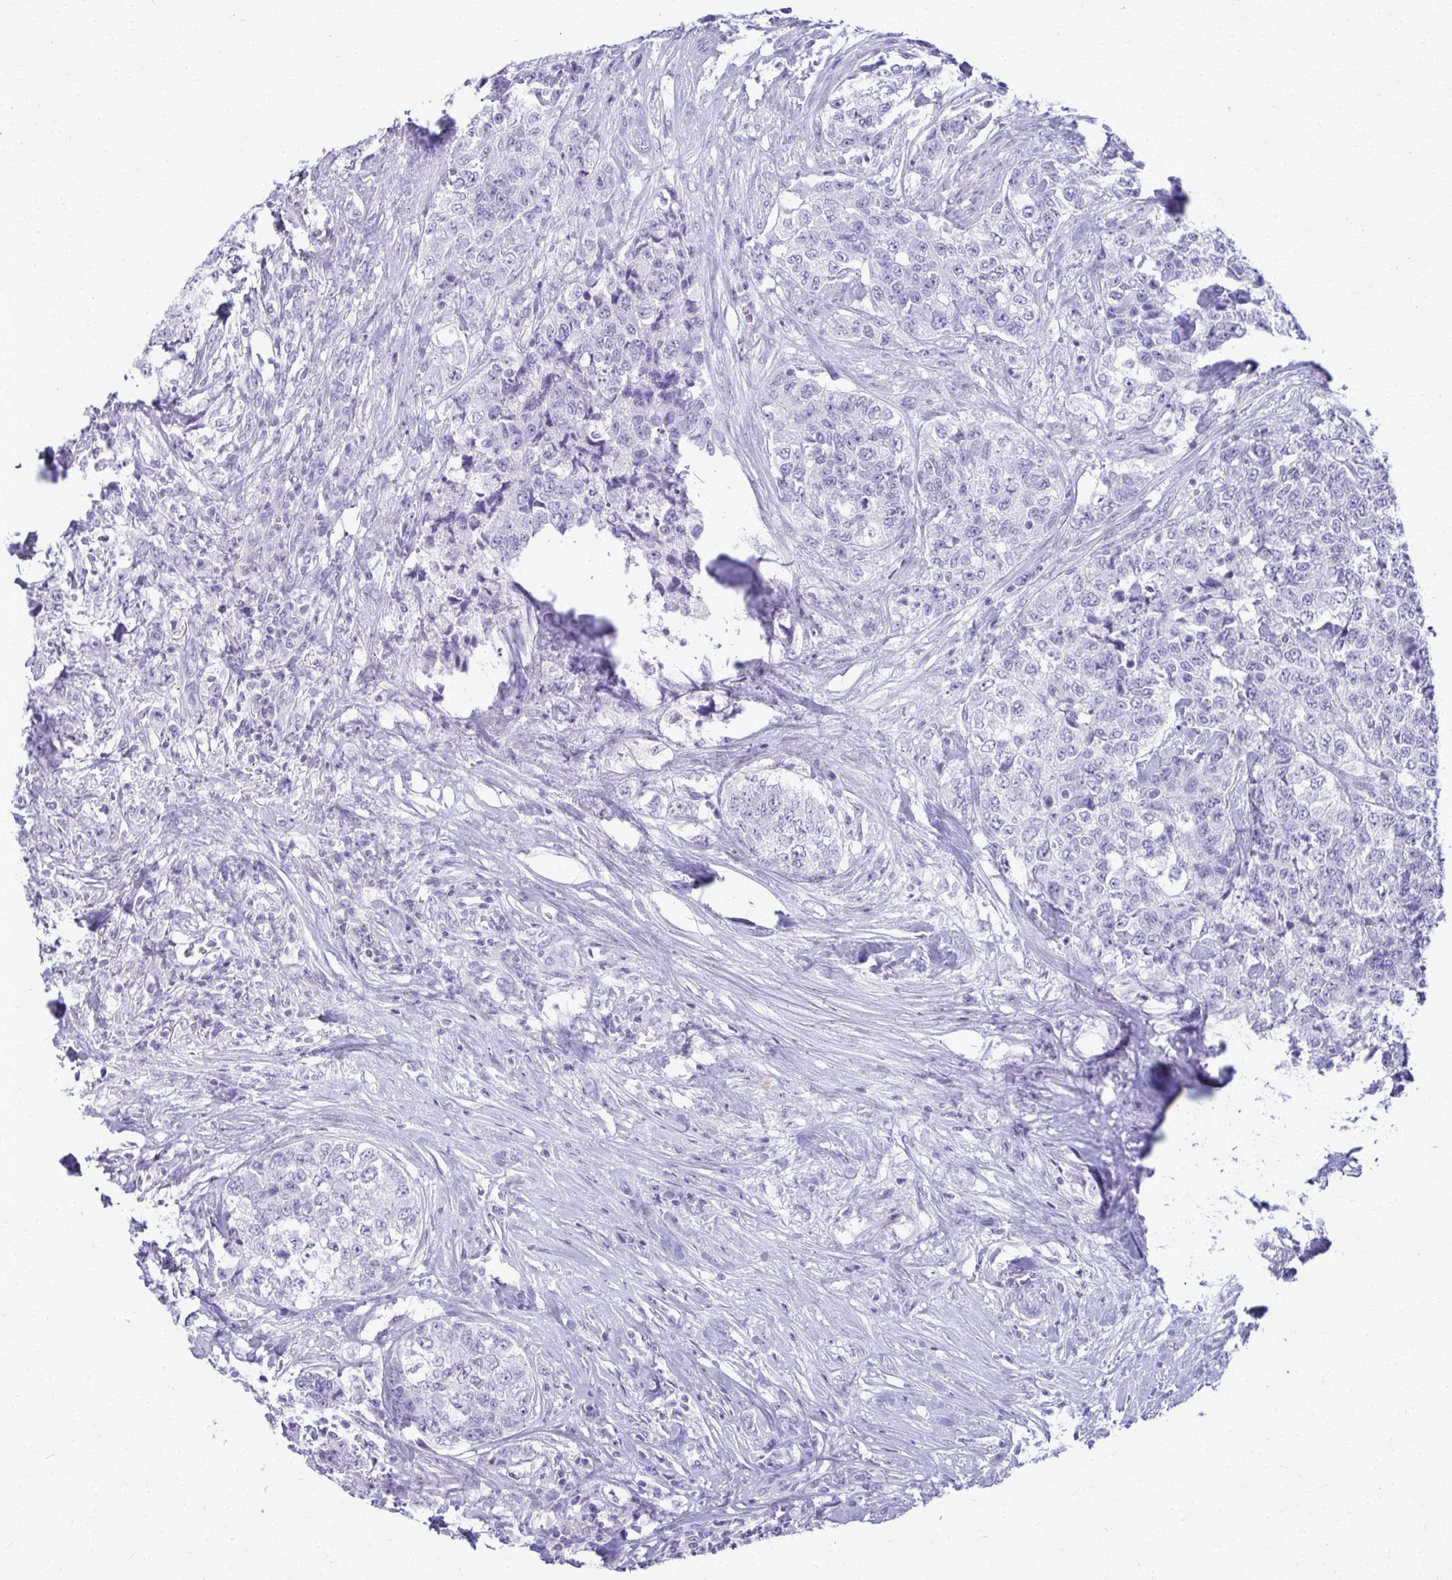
{"staining": {"intensity": "negative", "quantity": "none", "location": "none"}, "tissue": "urothelial cancer", "cell_type": "Tumor cells", "image_type": "cancer", "snomed": [{"axis": "morphology", "description": "Urothelial carcinoma, High grade"}, {"axis": "topography", "description": "Urinary bladder"}], "caption": "Urothelial cancer was stained to show a protein in brown. There is no significant positivity in tumor cells.", "gene": "ACSM2B", "patient": {"sex": "female", "age": 78}}